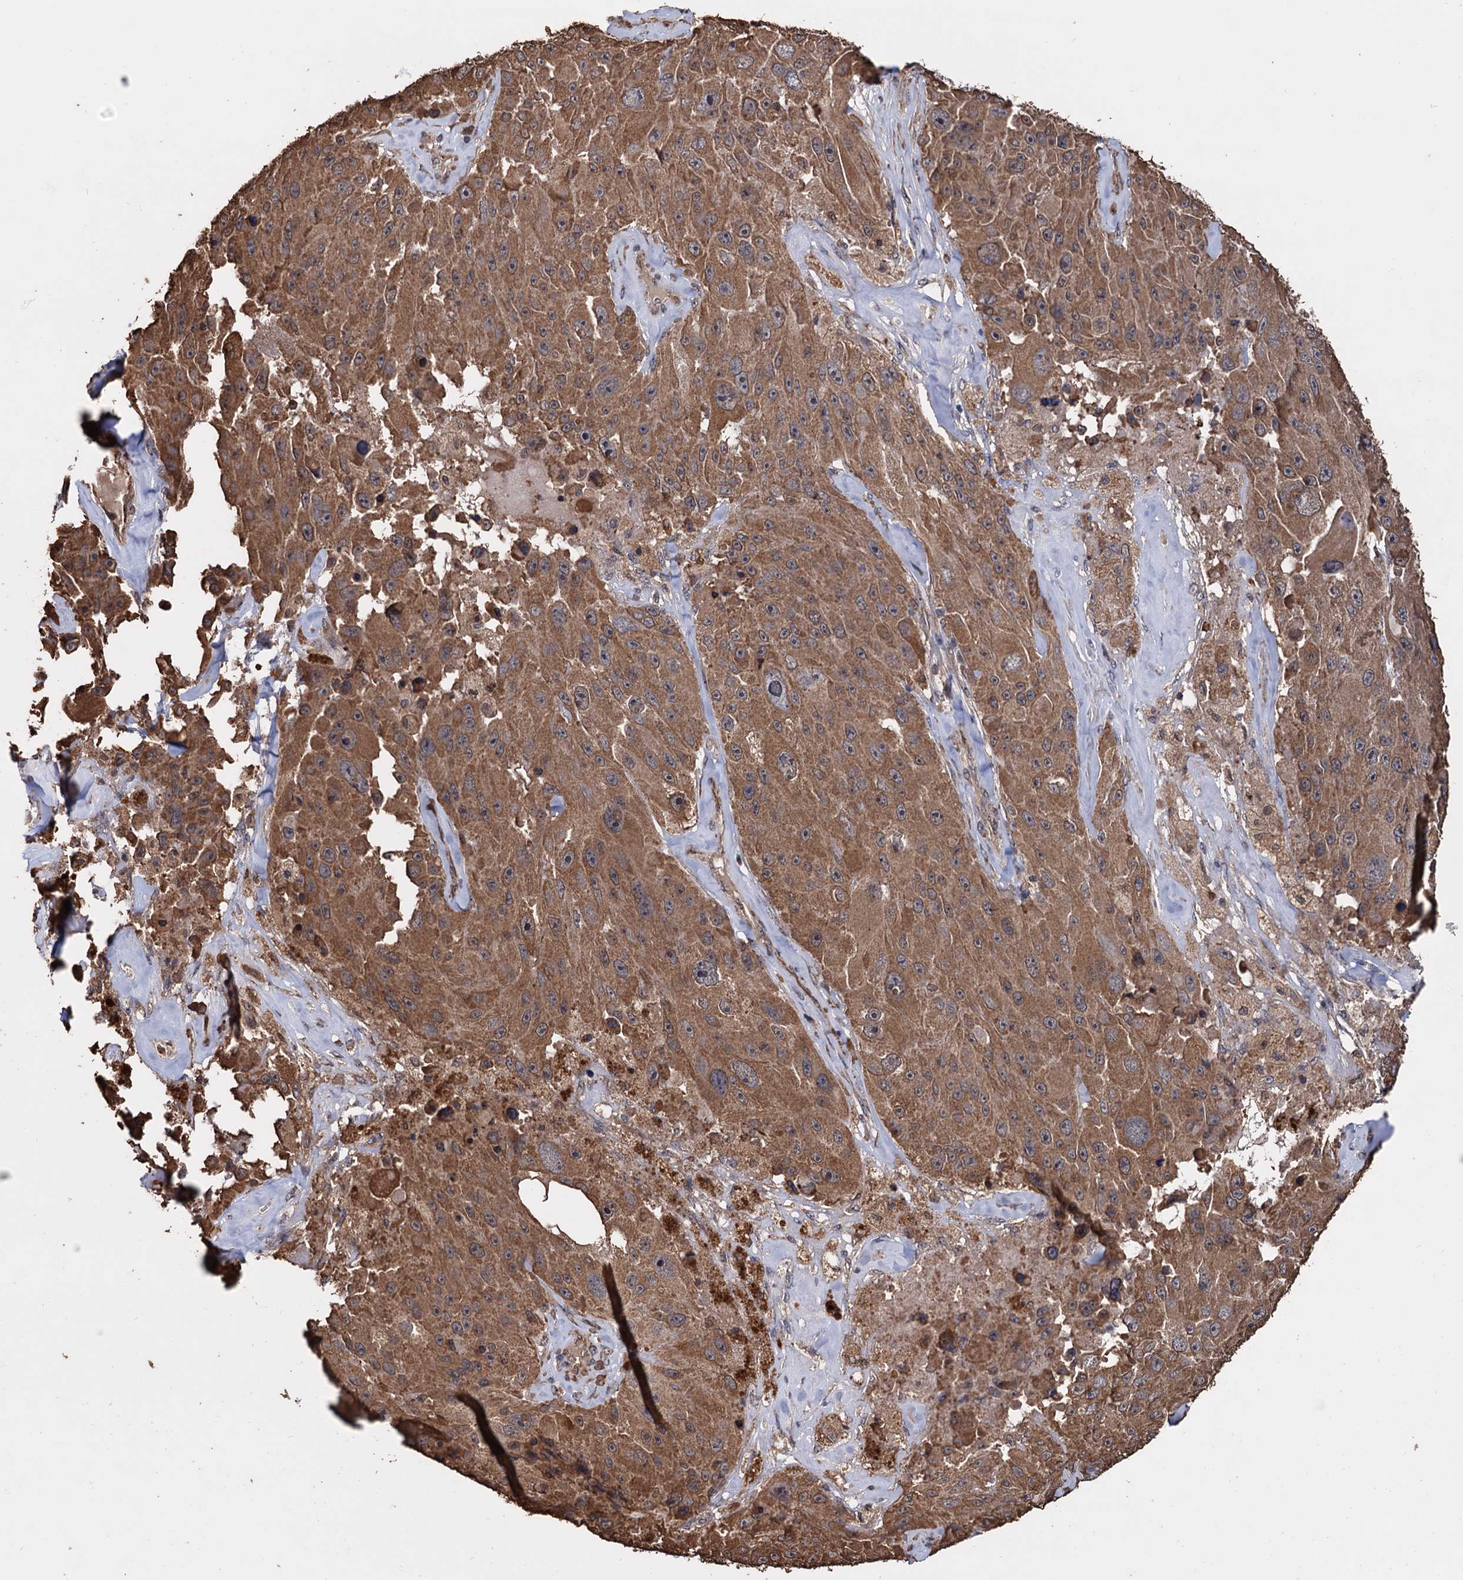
{"staining": {"intensity": "moderate", "quantity": ">75%", "location": "cytoplasmic/membranous"}, "tissue": "melanoma", "cell_type": "Tumor cells", "image_type": "cancer", "snomed": [{"axis": "morphology", "description": "Malignant melanoma, Metastatic site"}, {"axis": "topography", "description": "Lymph node"}], "caption": "Protein expression analysis of malignant melanoma (metastatic site) displays moderate cytoplasmic/membranous positivity in about >75% of tumor cells.", "gene": "TBC1D12", "patient": {"sex": "male", "age": 62}}